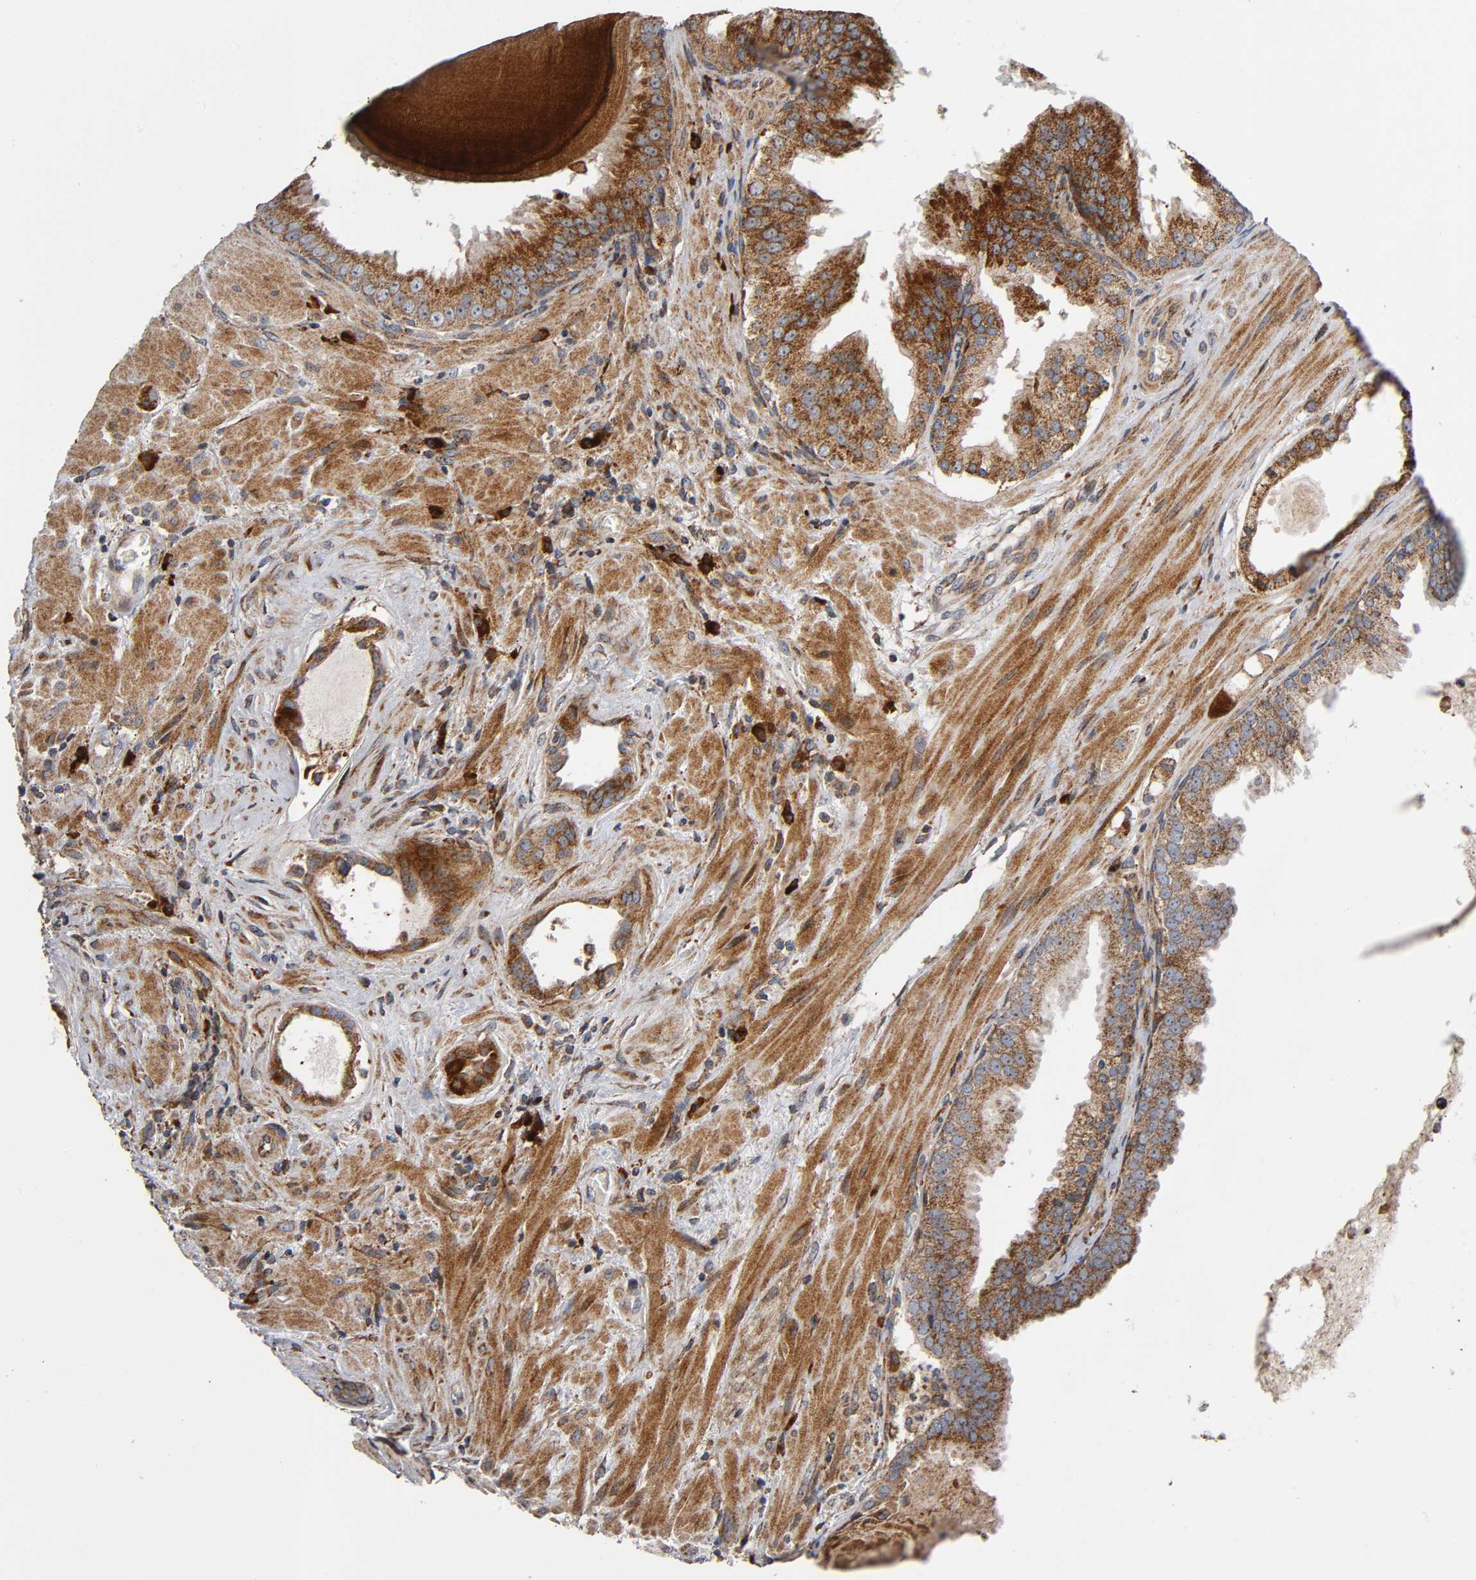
{"staining": {"intensity": "moderate", "quantity": "25%-75%", "location": "cytoplasmic/membranous"}, "tissue": "prostate cancer", "cell_type": "Tumor cells", "image_type": "cancer", "snomed": [{"axis": "morphology", "description": "Adenocarcinoma, High grade"}, {"axis": "topography", "description": "Prostate"}], "caption": "Tumor cells display medium levels of moderate cytoplasmic/membranous expression in approximately 25%-75% of cells in adenocarcinoma (high-grade) (prostate).", "gene": "MAP3K1", "patient": {"sex": "male", "age": 68}}